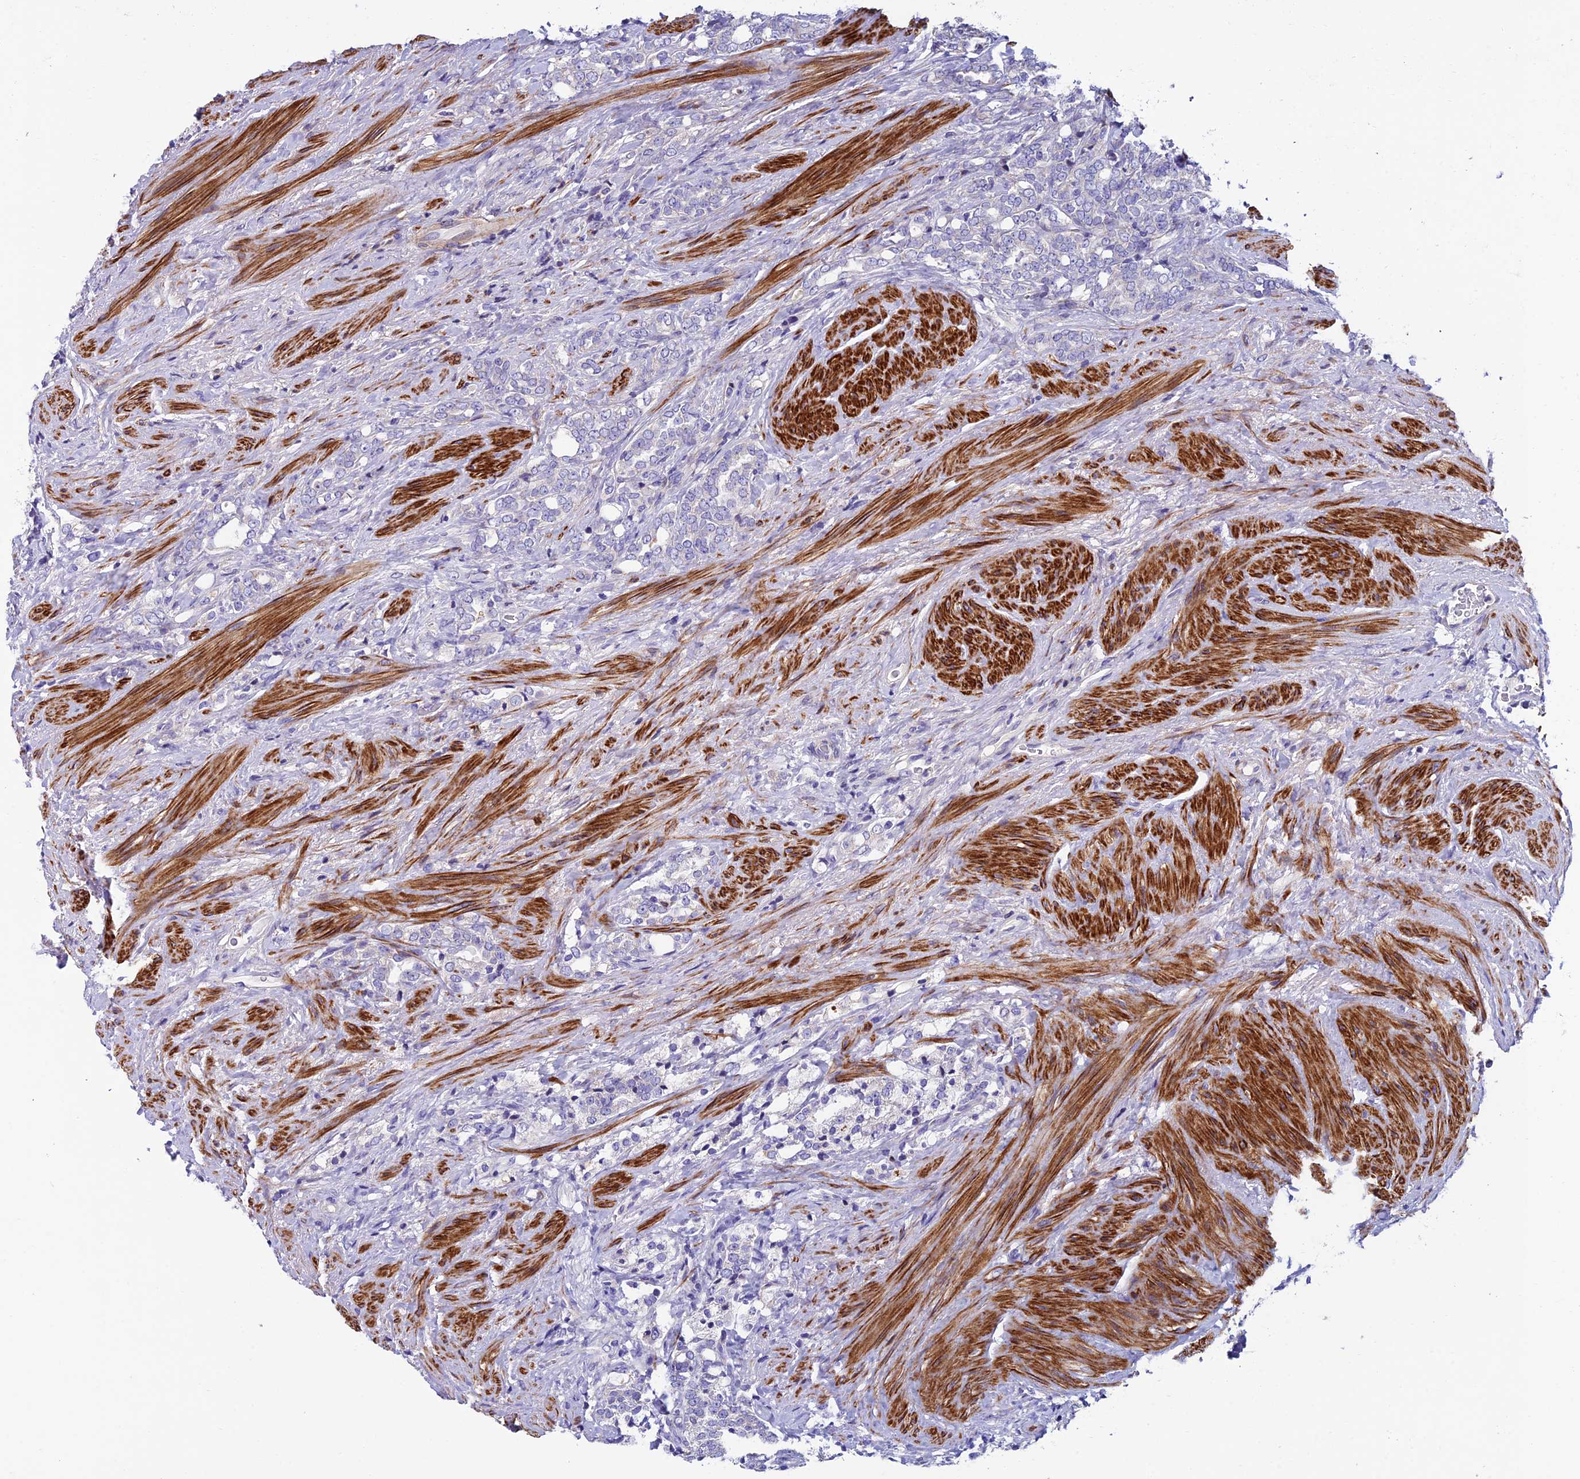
{"staining": {"intensity": "negative", "quantity": "none", "location": "none"}, "tissue": "prostate cancer", "cell_type": "Tumor cells", "image_type": "cancer", "snomed": [{"axis": "morphology", "description": "Adenocarcinoma, High grade"}, {"axis": "topography", "description": "Prostate"}], "caption": "An immunohistochemistry (IHC) histopathology image of prostate adenocarcinoma (high-grade) is shown. There is no staining in tumor cells of prostate adenocarcinoma (high-grade).", "gene": "FAM178B", "patient": {"sex": "male", "age": 64}}